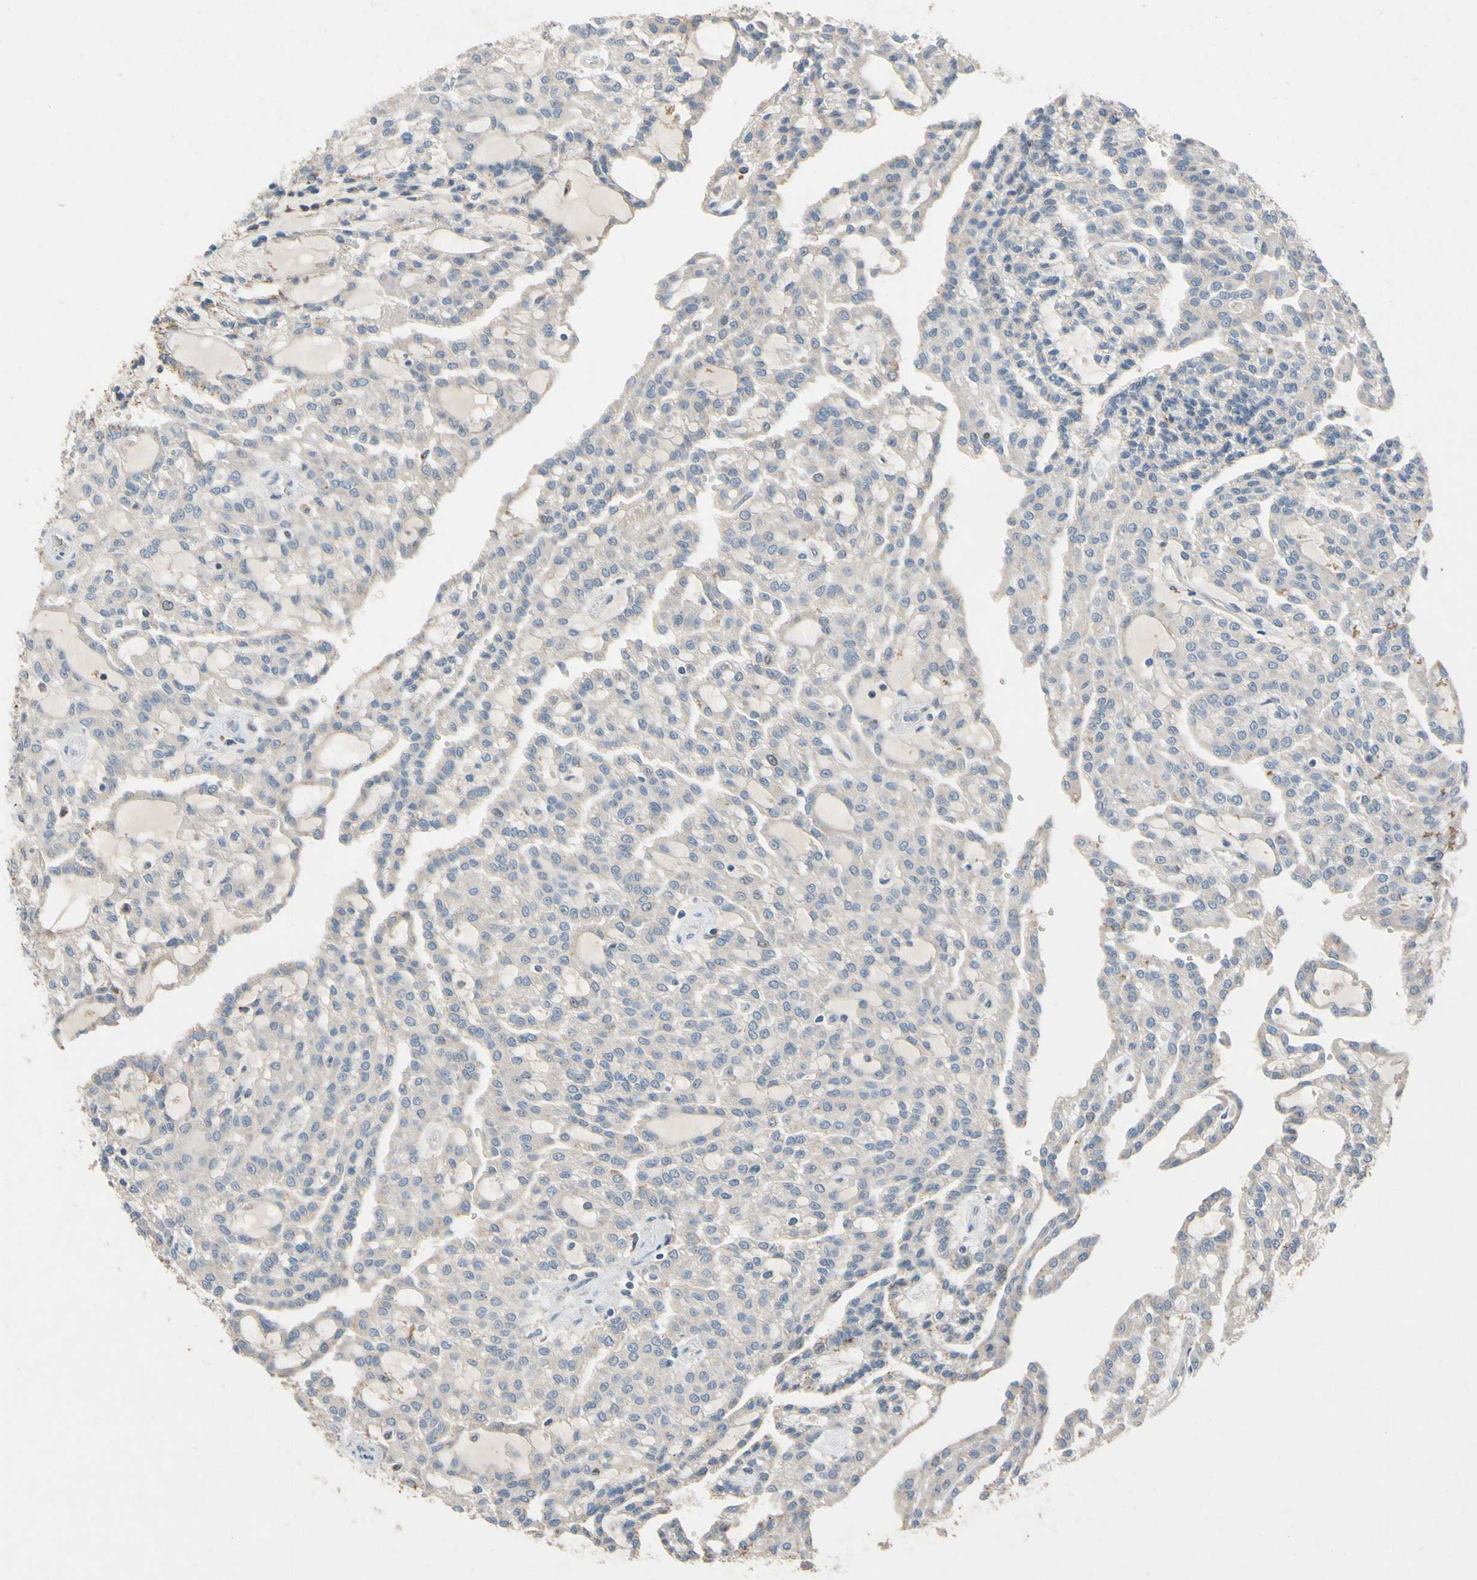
{"staining": {"intensity": "negative", "quantity": "none", "location": "none"}, "tissue": "renal cancer", "cell_type": "Tumor cells", "image_type": "cancer", "snomed": [{"axis": "morphology", "description": "Adenocarcinoma, NOS"}, {"axis": "topography", "description": "Kidney"}], "caption": "Tumor cells are negative for brown protein staining in renal adenocarcinoma. The staining is performed using DAB (3,3'-diaminobenzidine) brown chromogen with nuclei counter-stained in using hematoxylin.", "gene": "ZKSCAN4", "patient": {"sex": "male", "age": 63}}